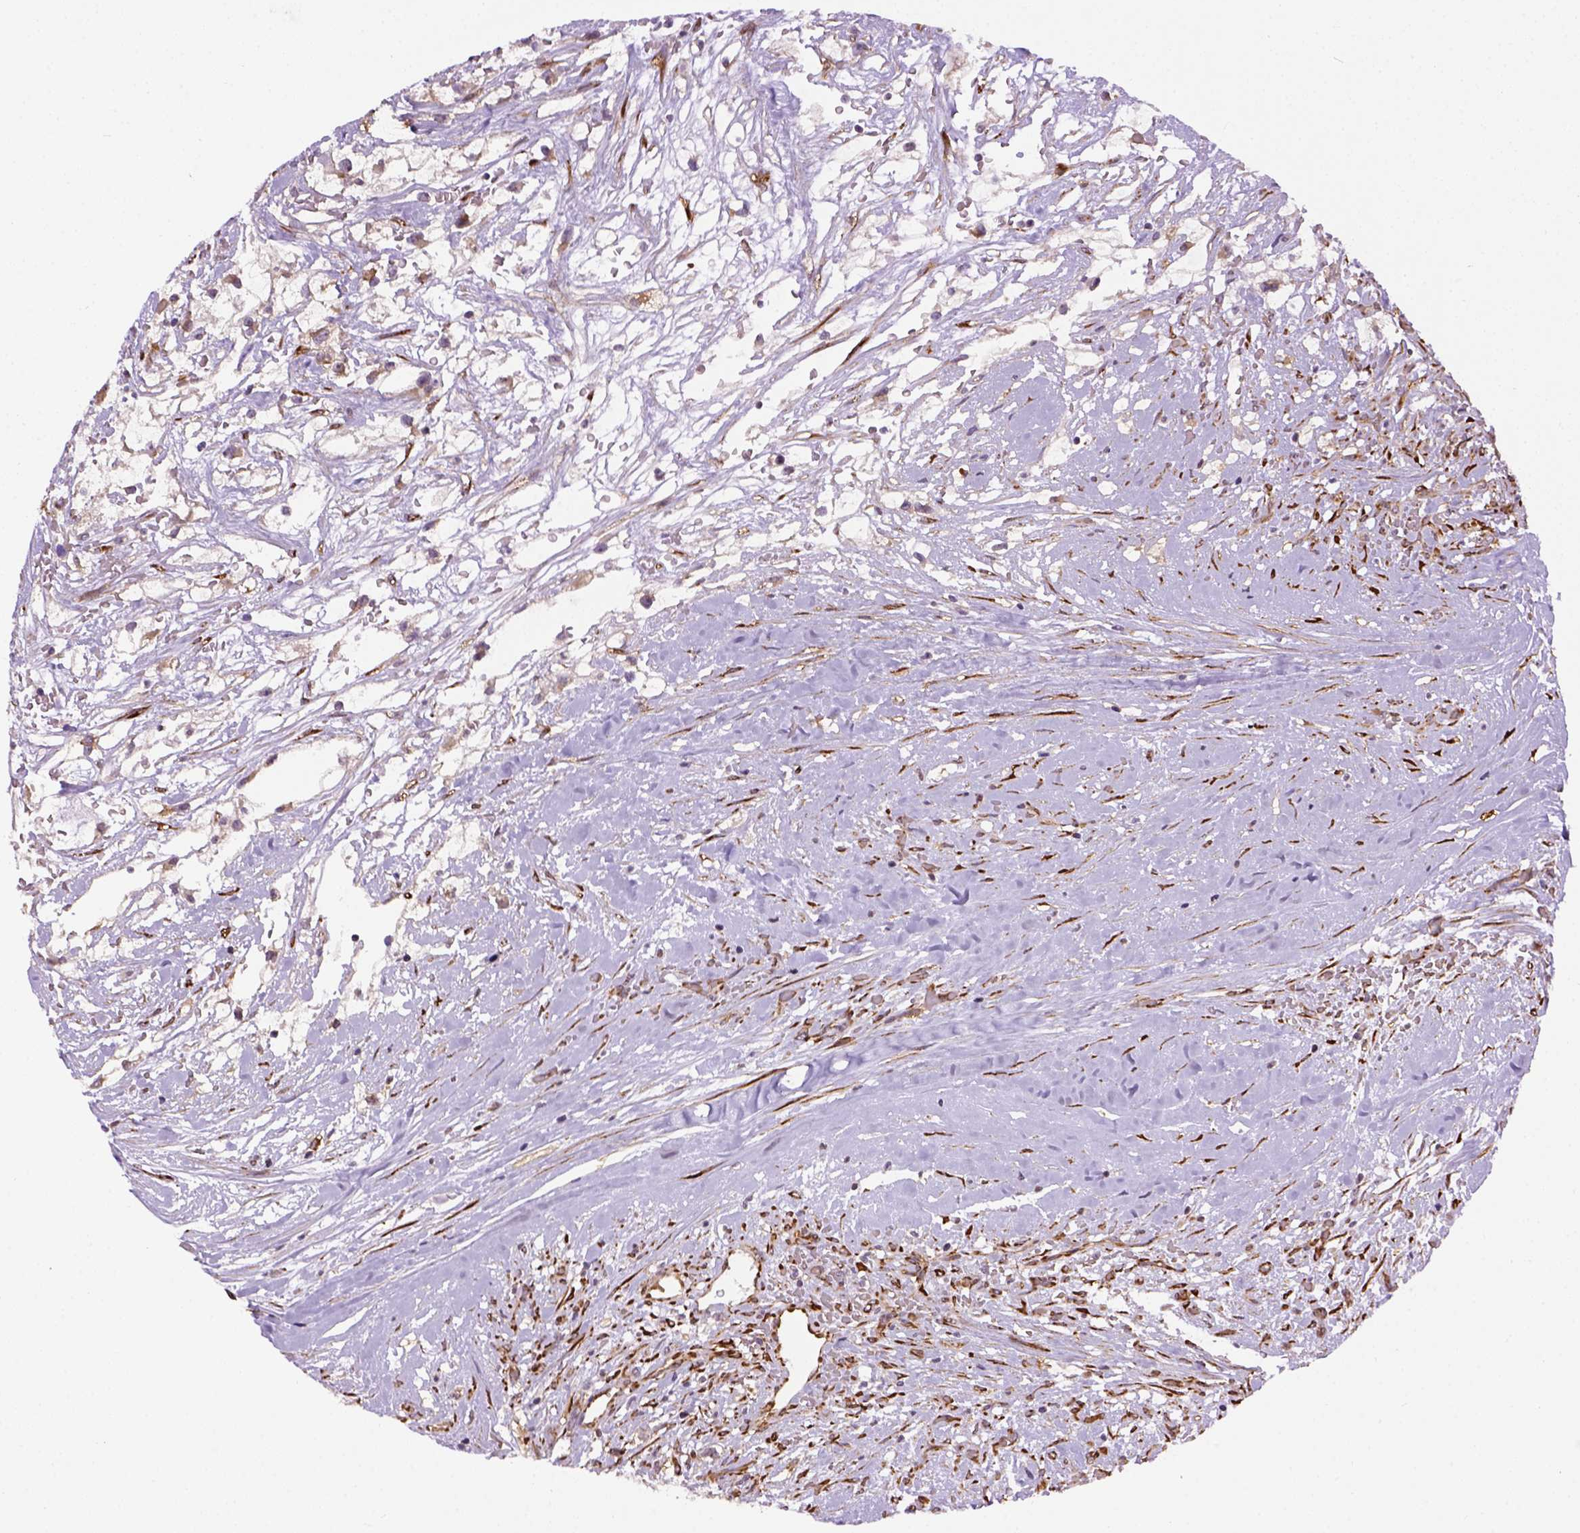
{"staining": {"intensity": "negative", "quantity": "none", "location": "none"}, "tissue": "renal cancer", "cell_type": "Tumor cells", "image_type": "cancer", "snomed": [{"axis": "morphology", "description": "Adenocarcinoma, NOS"}, {"axis": "topography", "description": "Kidney"}], "caption": "Immunohistochemistry micrograph of renal cancer (adenocarcinoma) stained for a protein (brown), which reveals no expression in tumor cells.", "gene": "KAZN", "patient": {"sex": "male", "age": 59}}